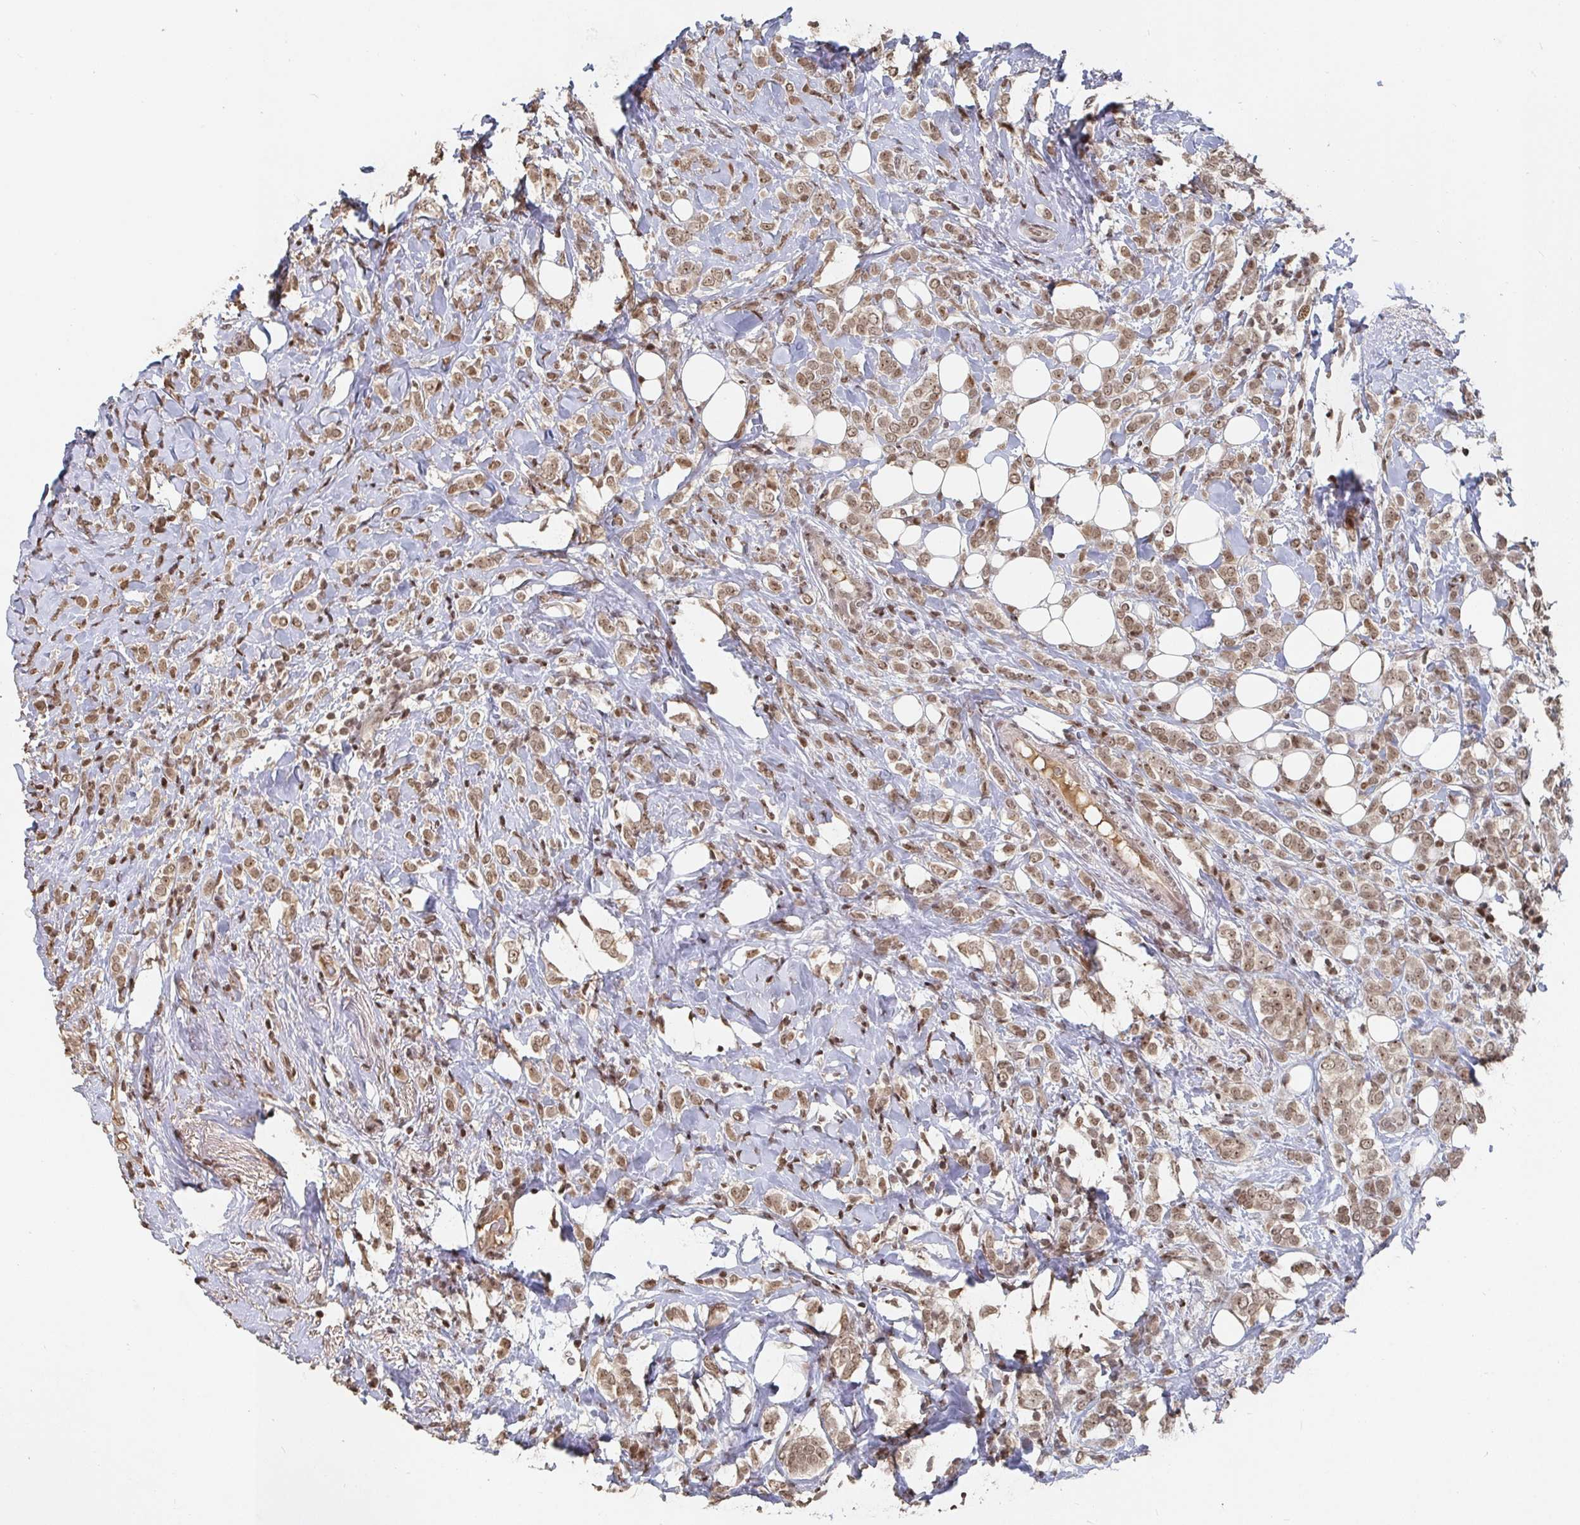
{"staining": {"intensity": "moderate", "quantity": ">75%", "location": "nuclear"}, "tissue": "breast cancer", "cell_type": "Tumor cells", "image_type": "cancer", "snomed": [{"axis": "morphology", "description": "Lobular carcinoma"}, {"axis": "topography", "description": "Breast"}], "caption": "Protein analysis of breast lobular carcinoma tissue exhibits moderate nuclear staining in about >75% of tumor cells. The staining is performed using DAB (3,3'-diaminobenzidine) brown chromogen to label protein expression. The nuclei are counter-stained blue using hematoxylin.", "gene": "ZDHHC12", "patient": {"sex": "female", "age": 49}}